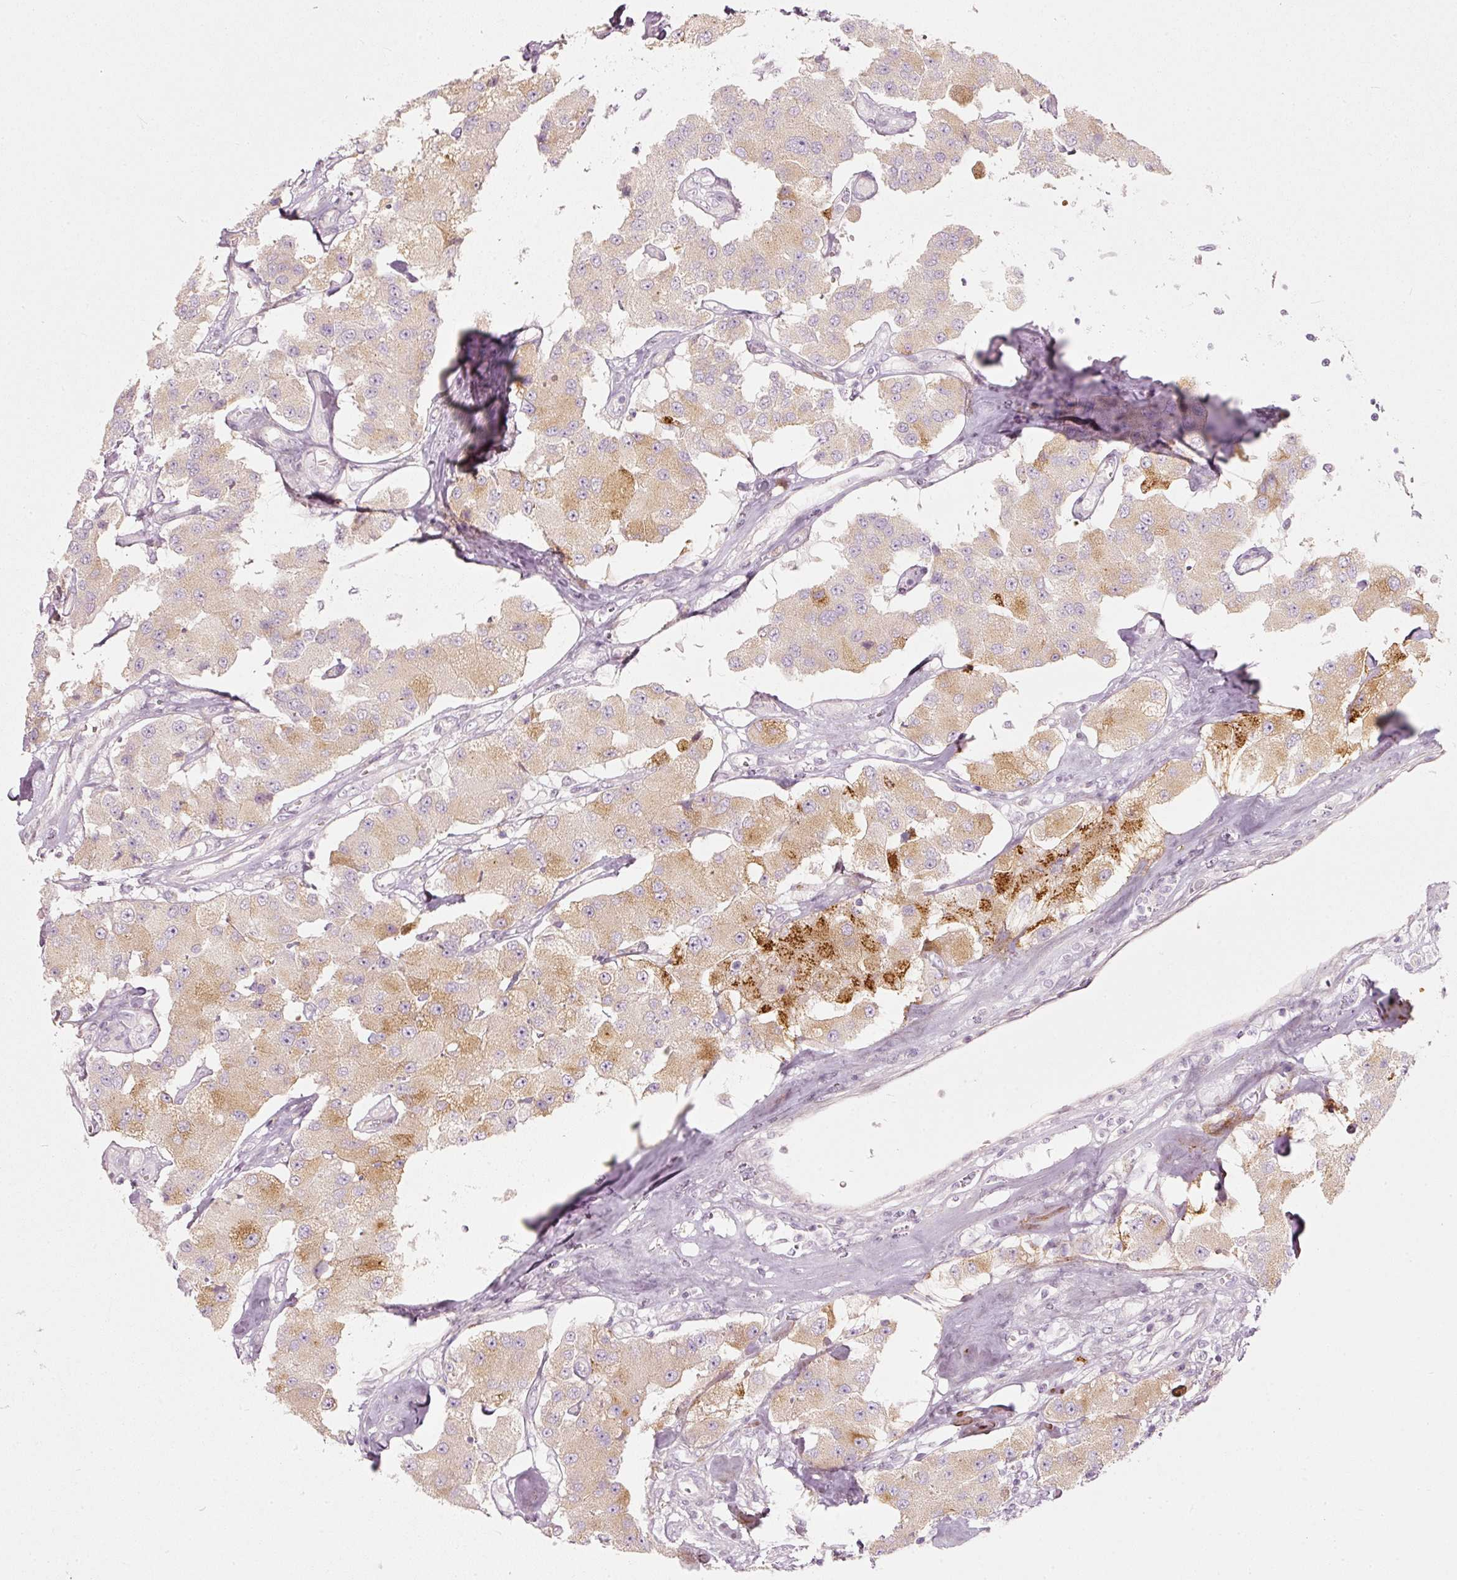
{"staining": {"intensity": "strong", "quantity": "<25%", "location": "cytoplasmic/membranous"}, "tissue": "carcinoid", "cell_type": "Tumor cells", "image_type": "cancer", "snomed": [{"axis": "morphology", "description": "Carcinoid, malignant, NOS"}, {"axis": "topography", "description": "Pancreas"}], "caption": "Strong cytoplasmic/membranous protein expression is seen in approximately <25% of tumor cells in carcinoid (malignant). (DAB IHC with brightfield microscopy, high magnification).", "gene": "SLC20A1", "patient": {"sex": "male", "age": 41}}